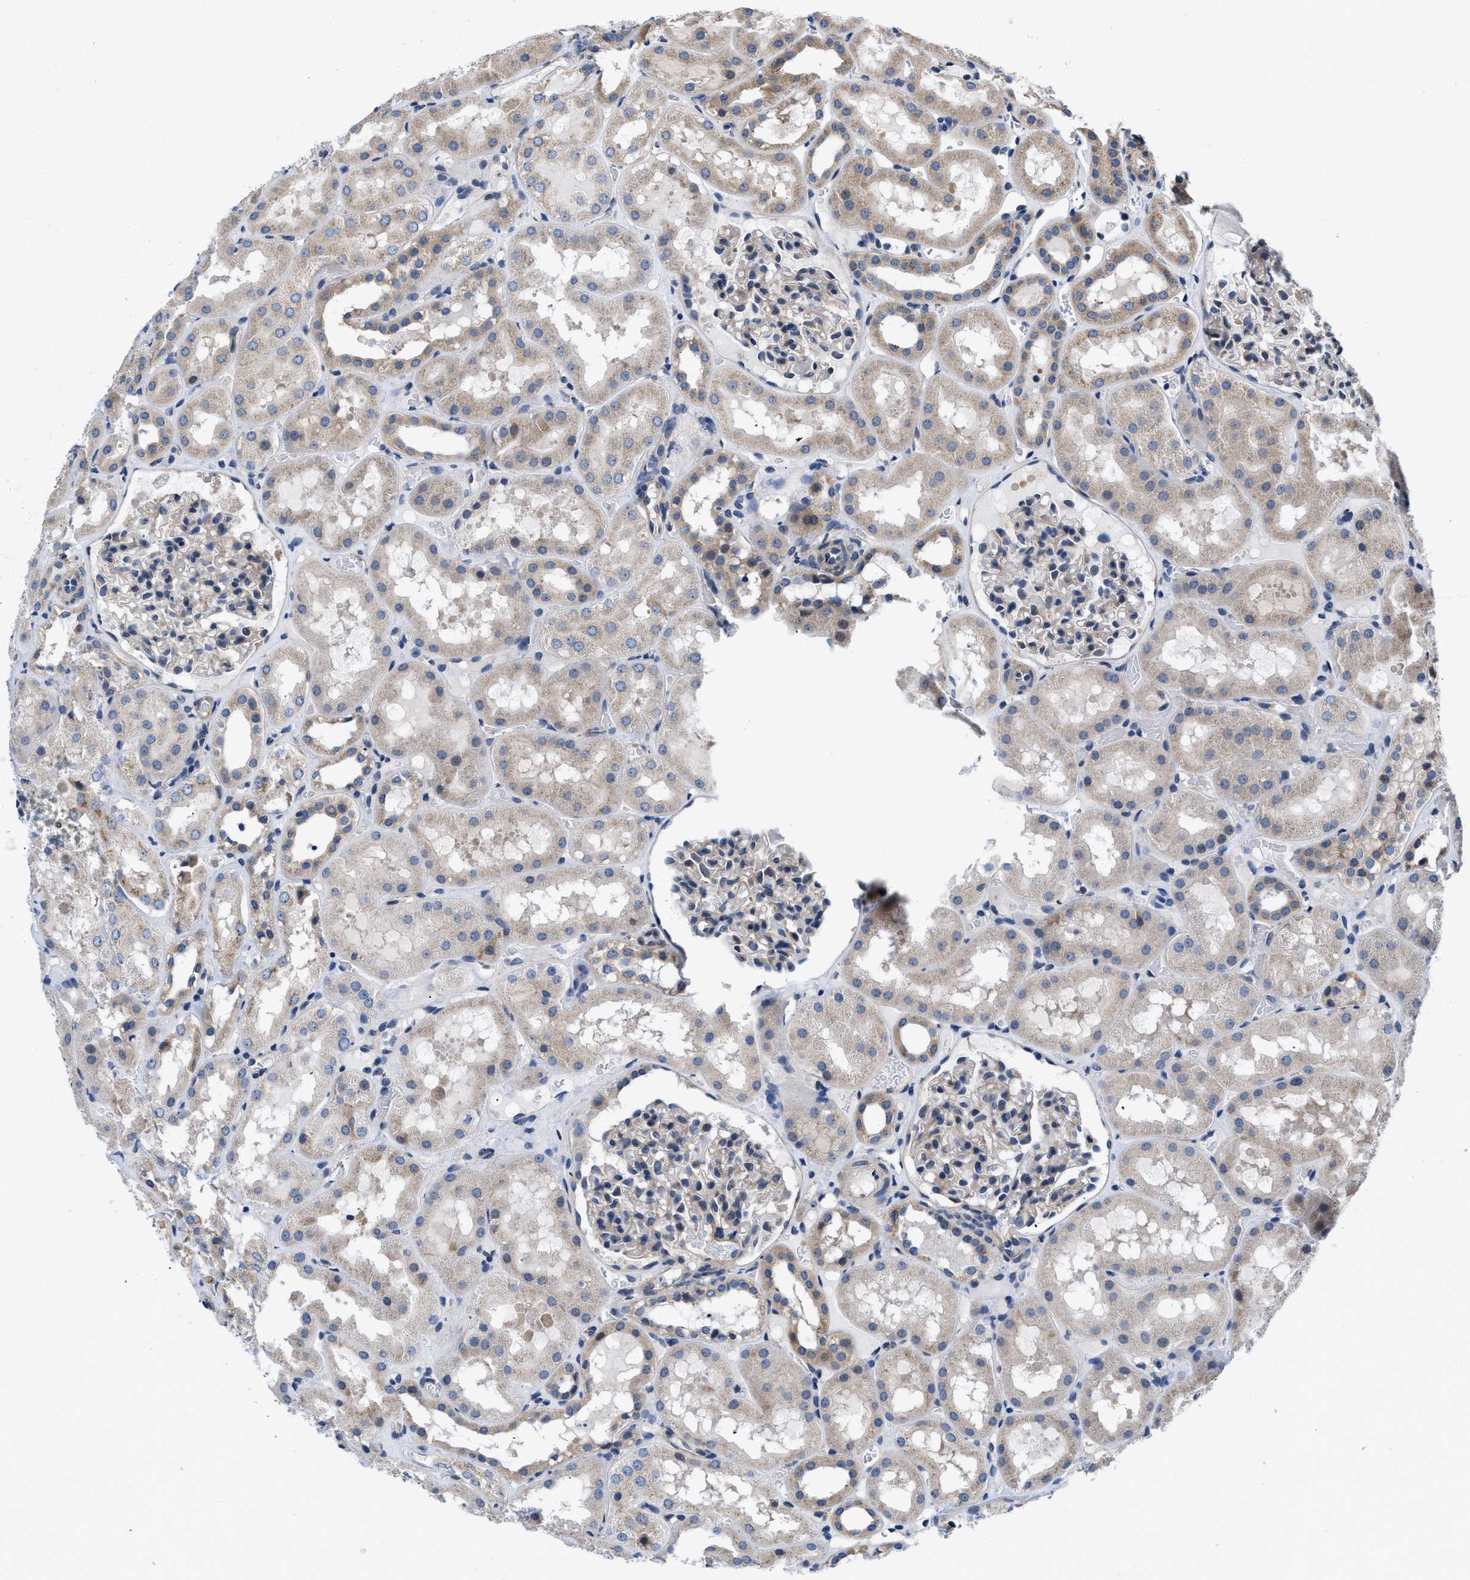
{"staining": {"intensity": "negative", "quantity": "none", "location": "none"}, "tissue": "kidney", "cell_type": "Cells in glomeruli", "image_type": "normal", "snomed": [{"axis": "morphology", "description": "Normal tissue, NOS"}, {"axis": "topography", "description": "Kidney"}, {"axis": "topography", "description": "Urinary bladder"}], "caption": "Micrograph shows no protein expression in cells in glomeruli of unremarkable kidney.", "gene": "CEP128", "patient": {"sex": "male", "age": 16}}